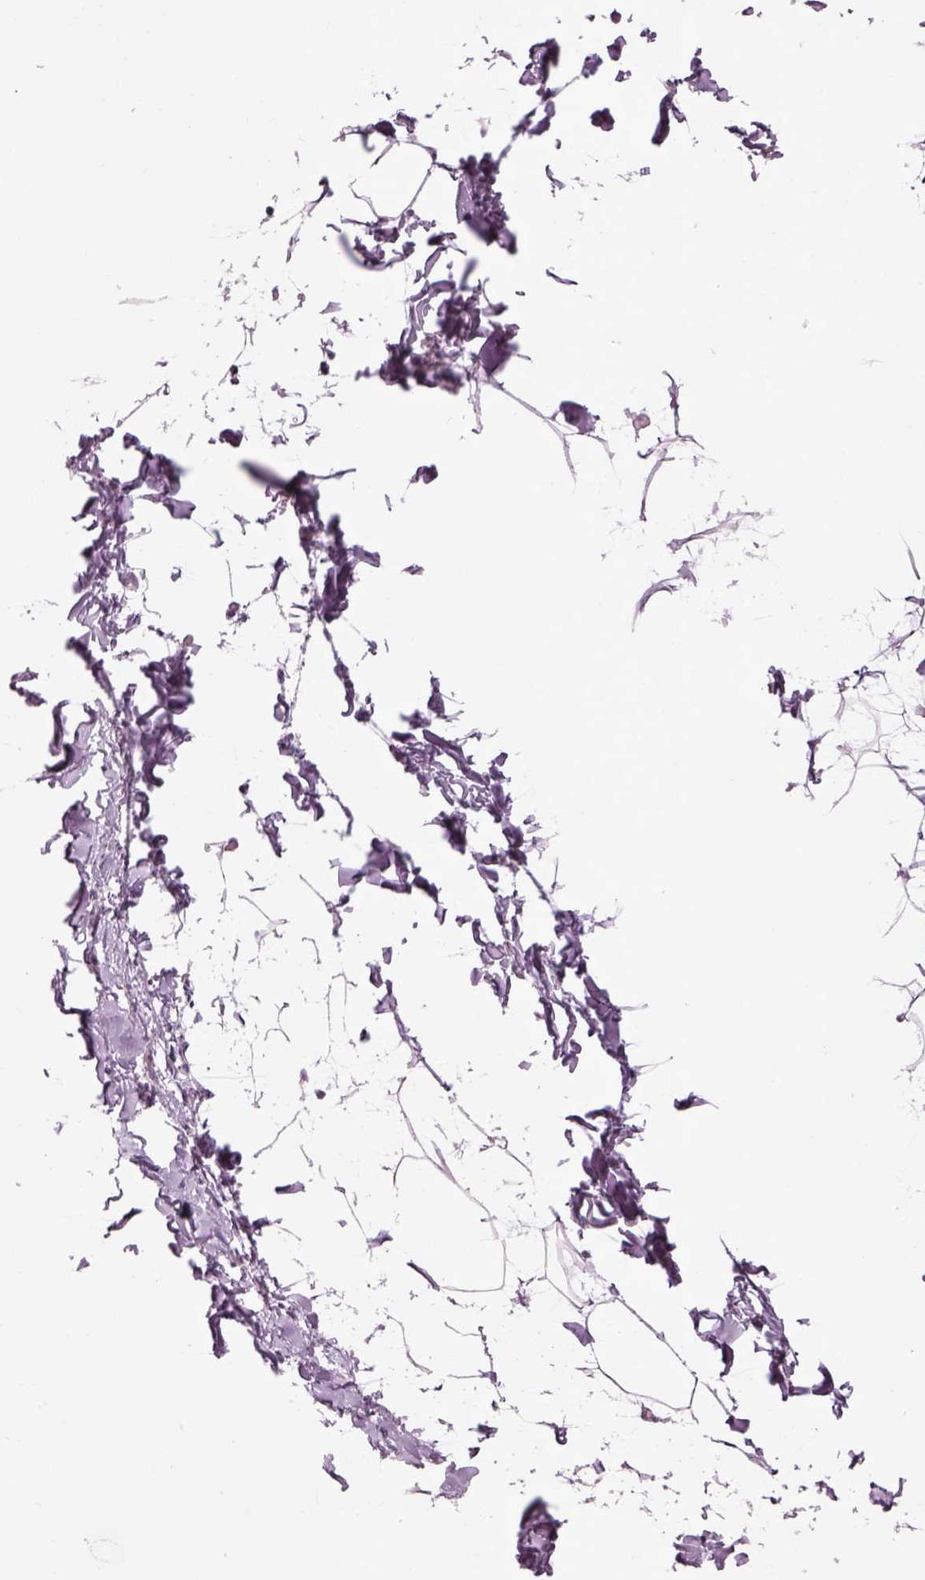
{"staining": {"intensity": "negative", "quantity": "none", "location": "none"}, "tissue": "adipose tissue", "cell_type": "Adipocytes", "image_type": "normal", "snomed": [{"axis": "morphology", "description": "Normal tissue, NOS"}, {"axis": "topography", "description": "Gallbladder"}, {"axis": "topography", "description": "Peripheral nerve tissue"}], "caption": "This is an IHC micrograph of unremarkable adipose tissue. There is no positivity in adipocytes.", "gene": "SAG", "patient": {"sex": "female", "age": 45}}